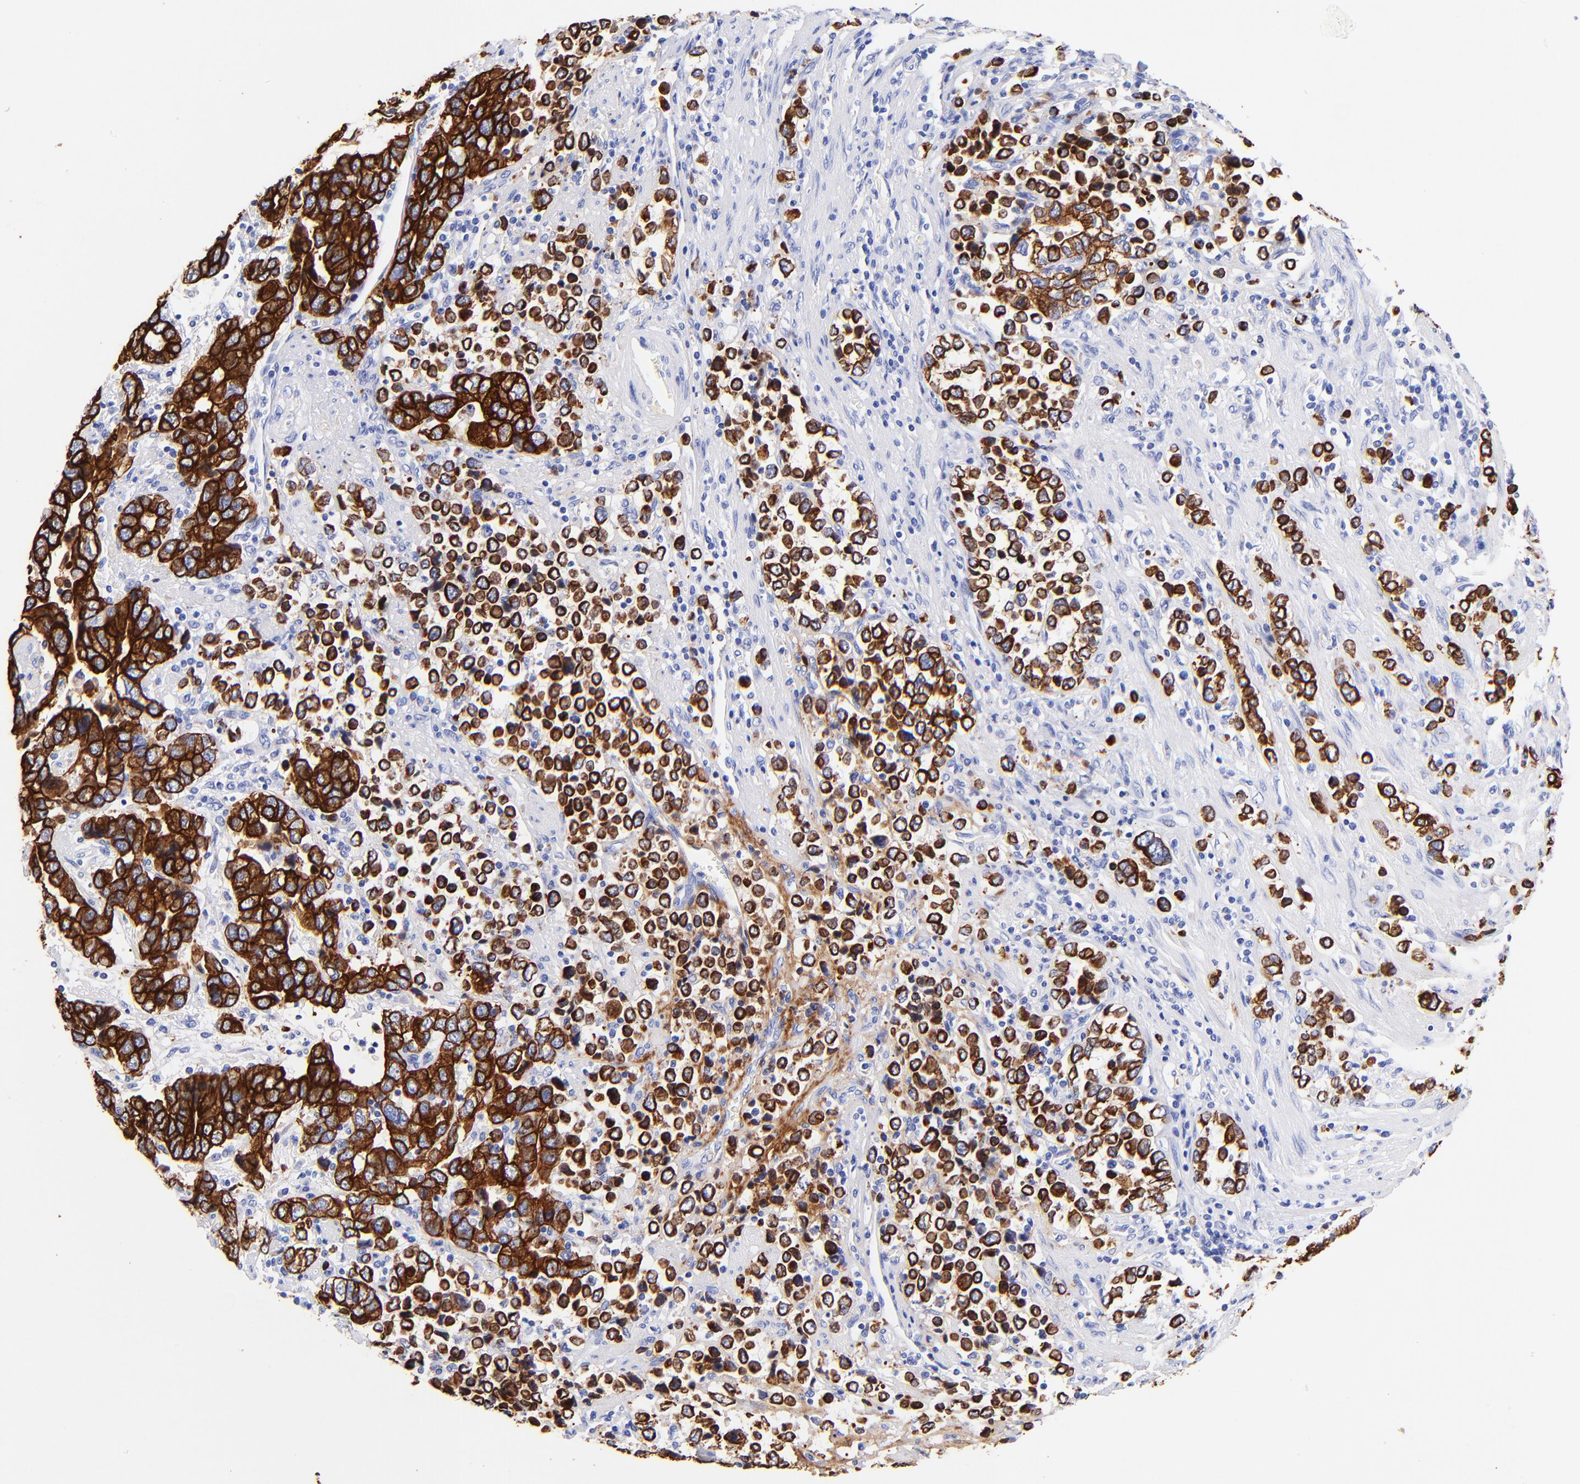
{"staining": {"intensity": "strong", "quantity": ">75%", "location": "cytoplasmic/membranous"}, "tissue": "stomach cancer", "cell_type": "Tumor cells", "image_type": "cancer", "snomed": [{"axis": "morphology", "description": "Adenocarcinoma, NOS"}, {"axis": "topography", "description": "Stomach, upper"}], "caption": "Strong cytoplasmic/membranous protein expression is appreciated in approximately >75% of tumor cells in adenocarcinoma (stomach).", "gene": "KRT19", "patient": {"sex": "male", "age": 76}}